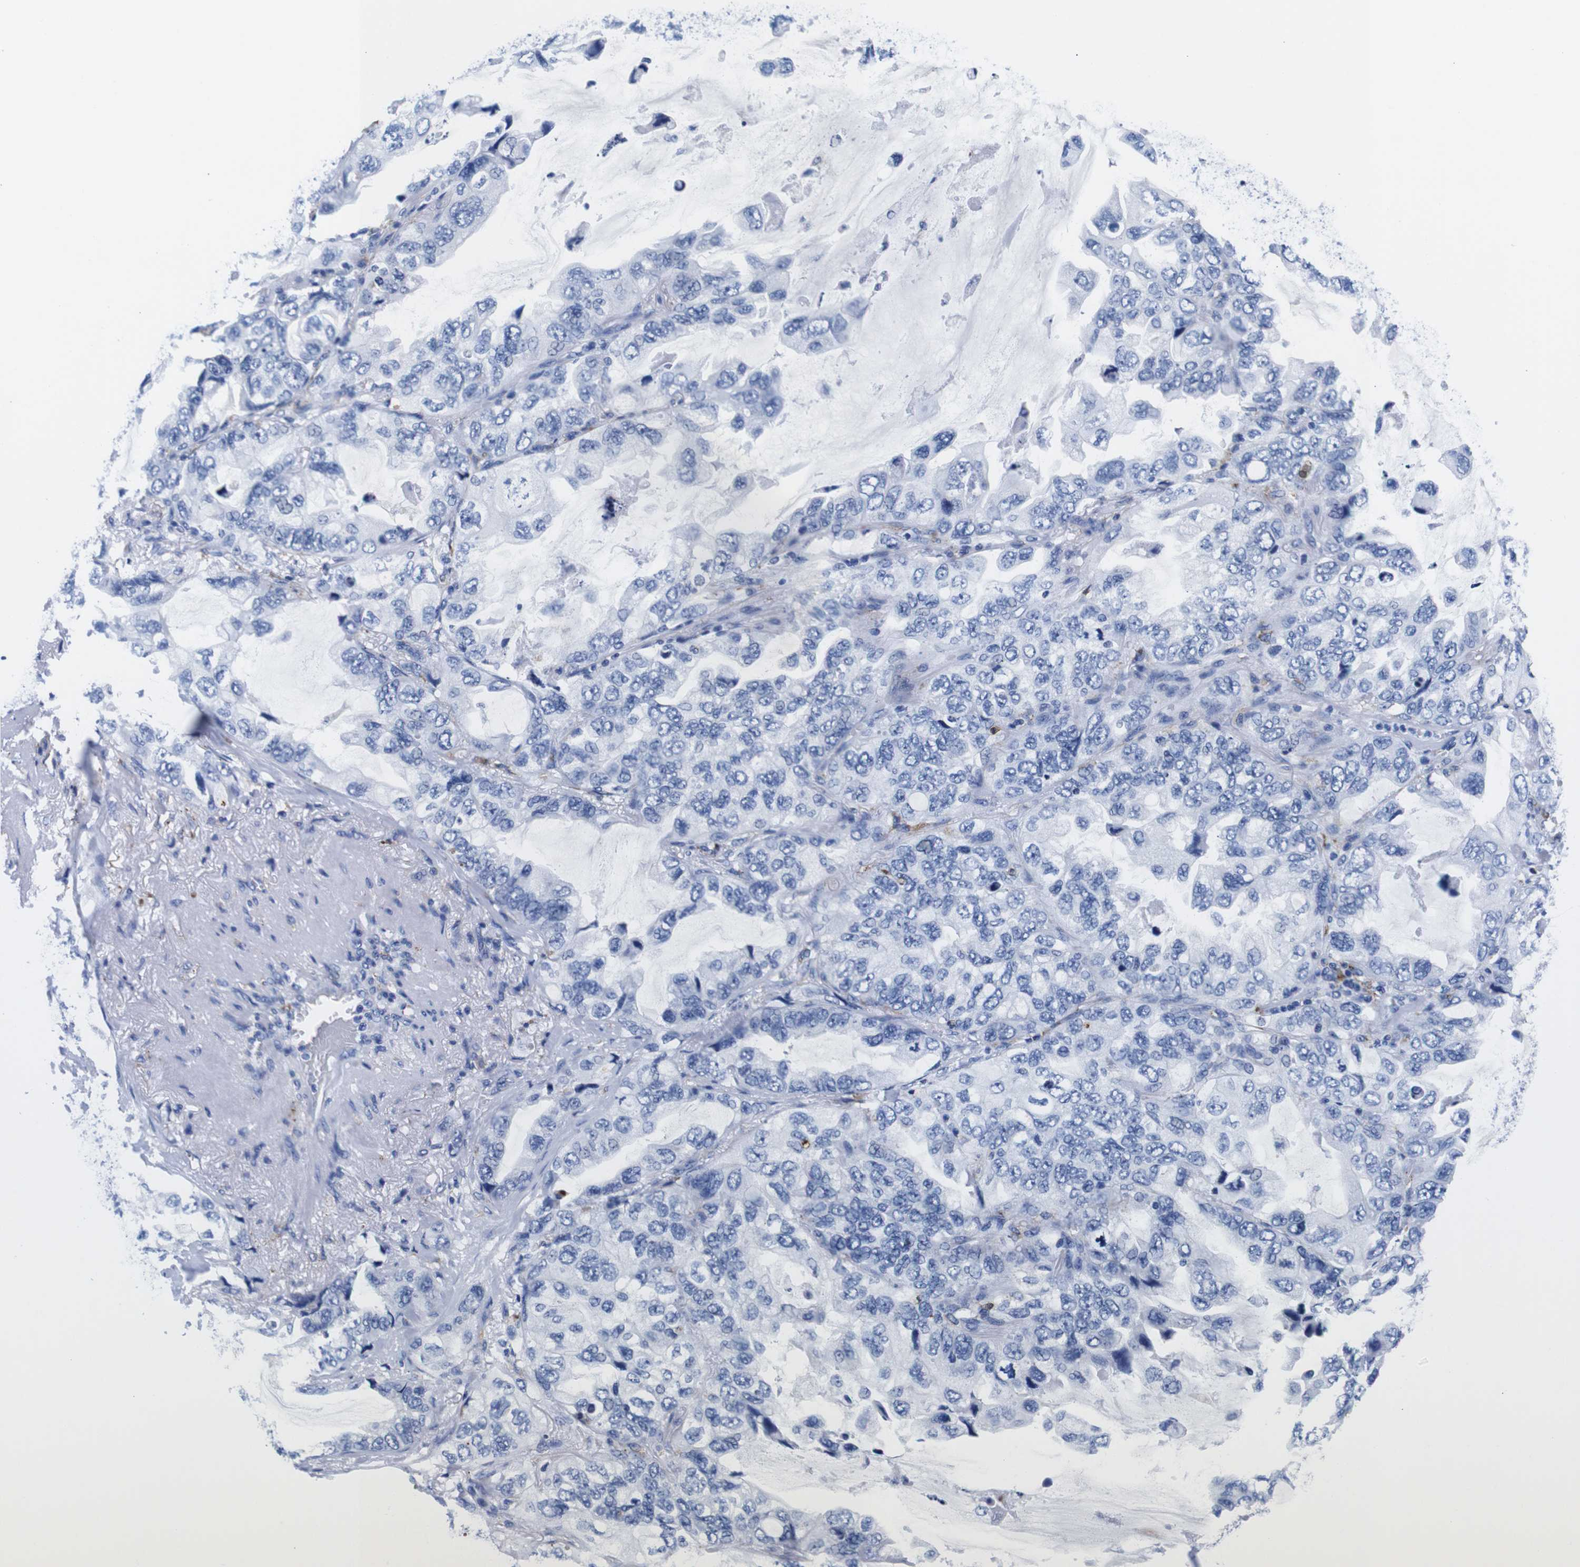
{"staining": {"intensity": "negative", "quantity": "none", "location": "none"}, "tissue": "lung cancer", "cell_type": "Tumor cells", "image_type": "cancer", "snomed": [{"axis": "morphology", "description": "Squamous cell carcinoma, NOS"}, {"axis": "topography", "description": "Lung"}], "caption": "Immunohistochemical staining of lung cancer shows no significant positivity in tumor cells.", "gene": "HLA-DMB", "patient": {"sex": "female", "age": 73}}